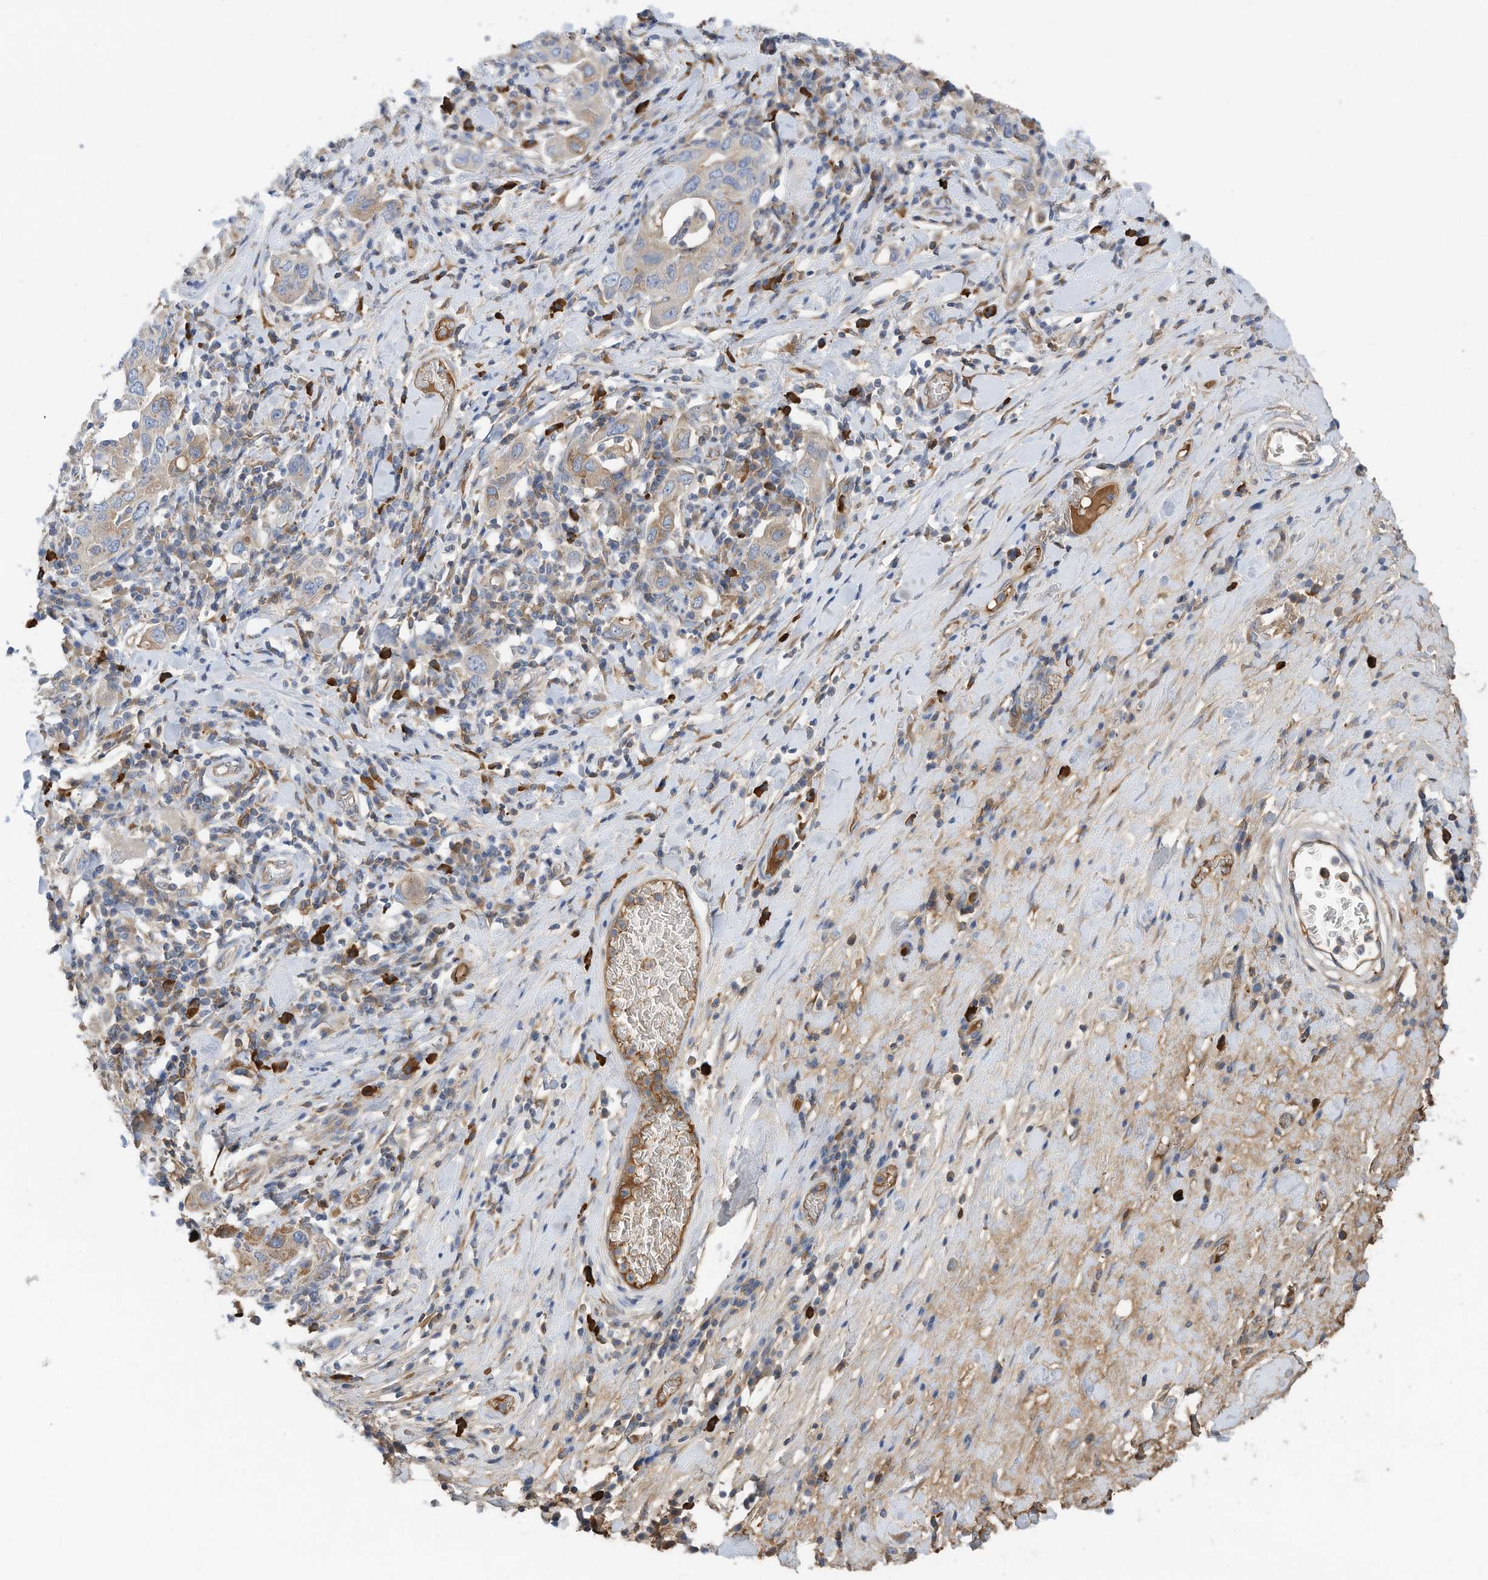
{"staining": {"intensity": "weak", "quantity": "25%-75%", "location": "cytoplasmic/membranous"}, "tissue": "stomach cancer", "cell_type": "Tumor cells", "image_type": "cancer", "snomed": [{"axis": "morphology", "description": "Adenocarcinoma, NOS"}, {"axis": "topography", "description": "Stomach, upper"}], "caption": "Human stomach adenocarcinoma stained with a protein marker reveals weak staining in tumor cells.", "gene": "SLC5A11", "patient": {"sex": "male", "age": 62}}